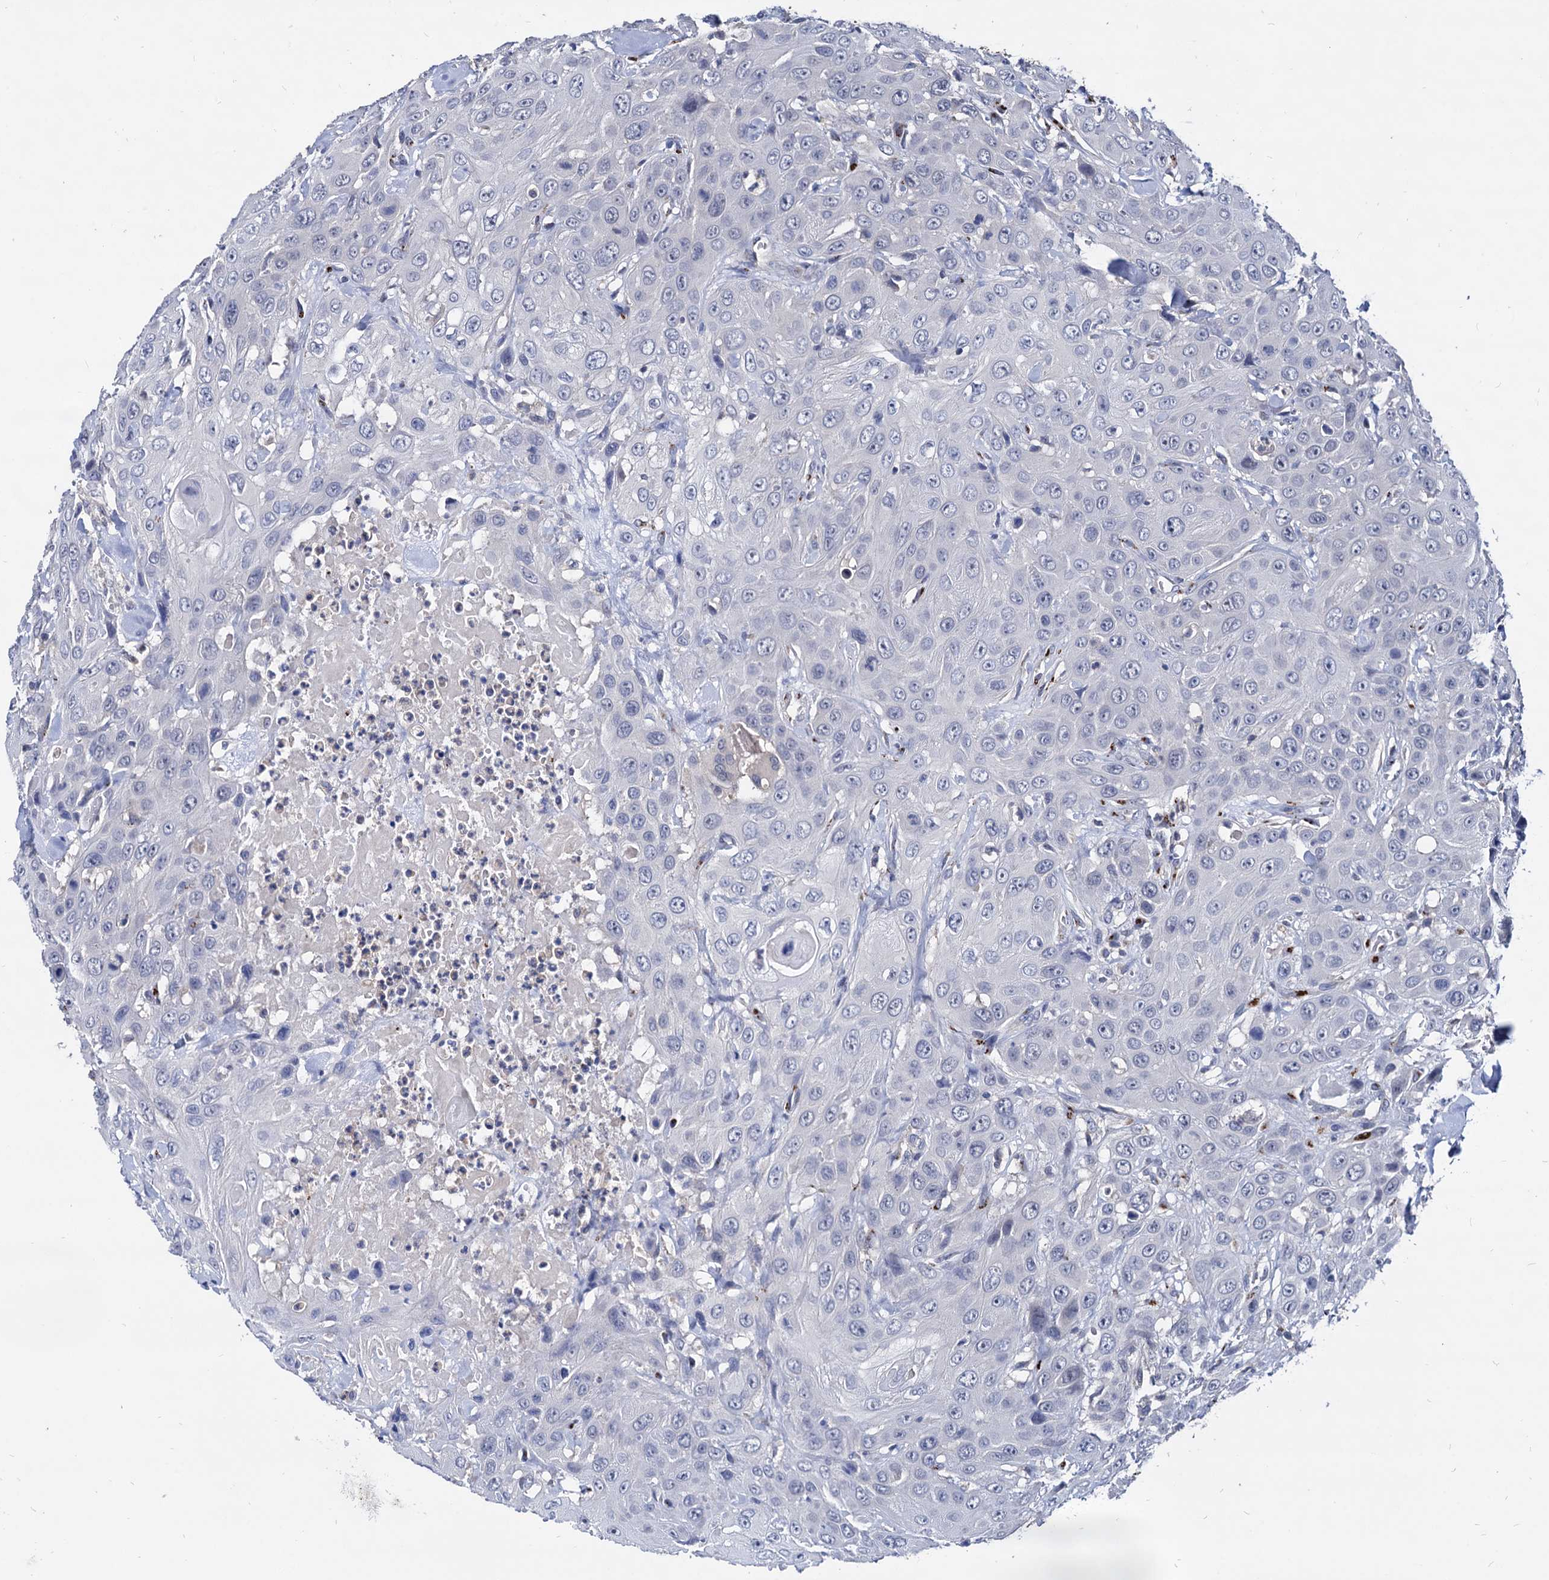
{"staining": {"intensity": "negative", "quantity": "none", "location": "none"}, "tissue": "head and neck cancer", "cell_type": "Tumor cells", "image_type": "cancer", "snomed": [{"axis": "morphology", "description": "Squamous cell carcinoma, NOS"}, {"axis": "topography", "description": "Head-Neck"}], "caption": "Human squamous cell carcinoma (head and neck) stained for a protein using immunohistochemistry reveals no expression in tumor cells.", "gene": "ESD", "patient": {"sex": "male", "age": 81}}